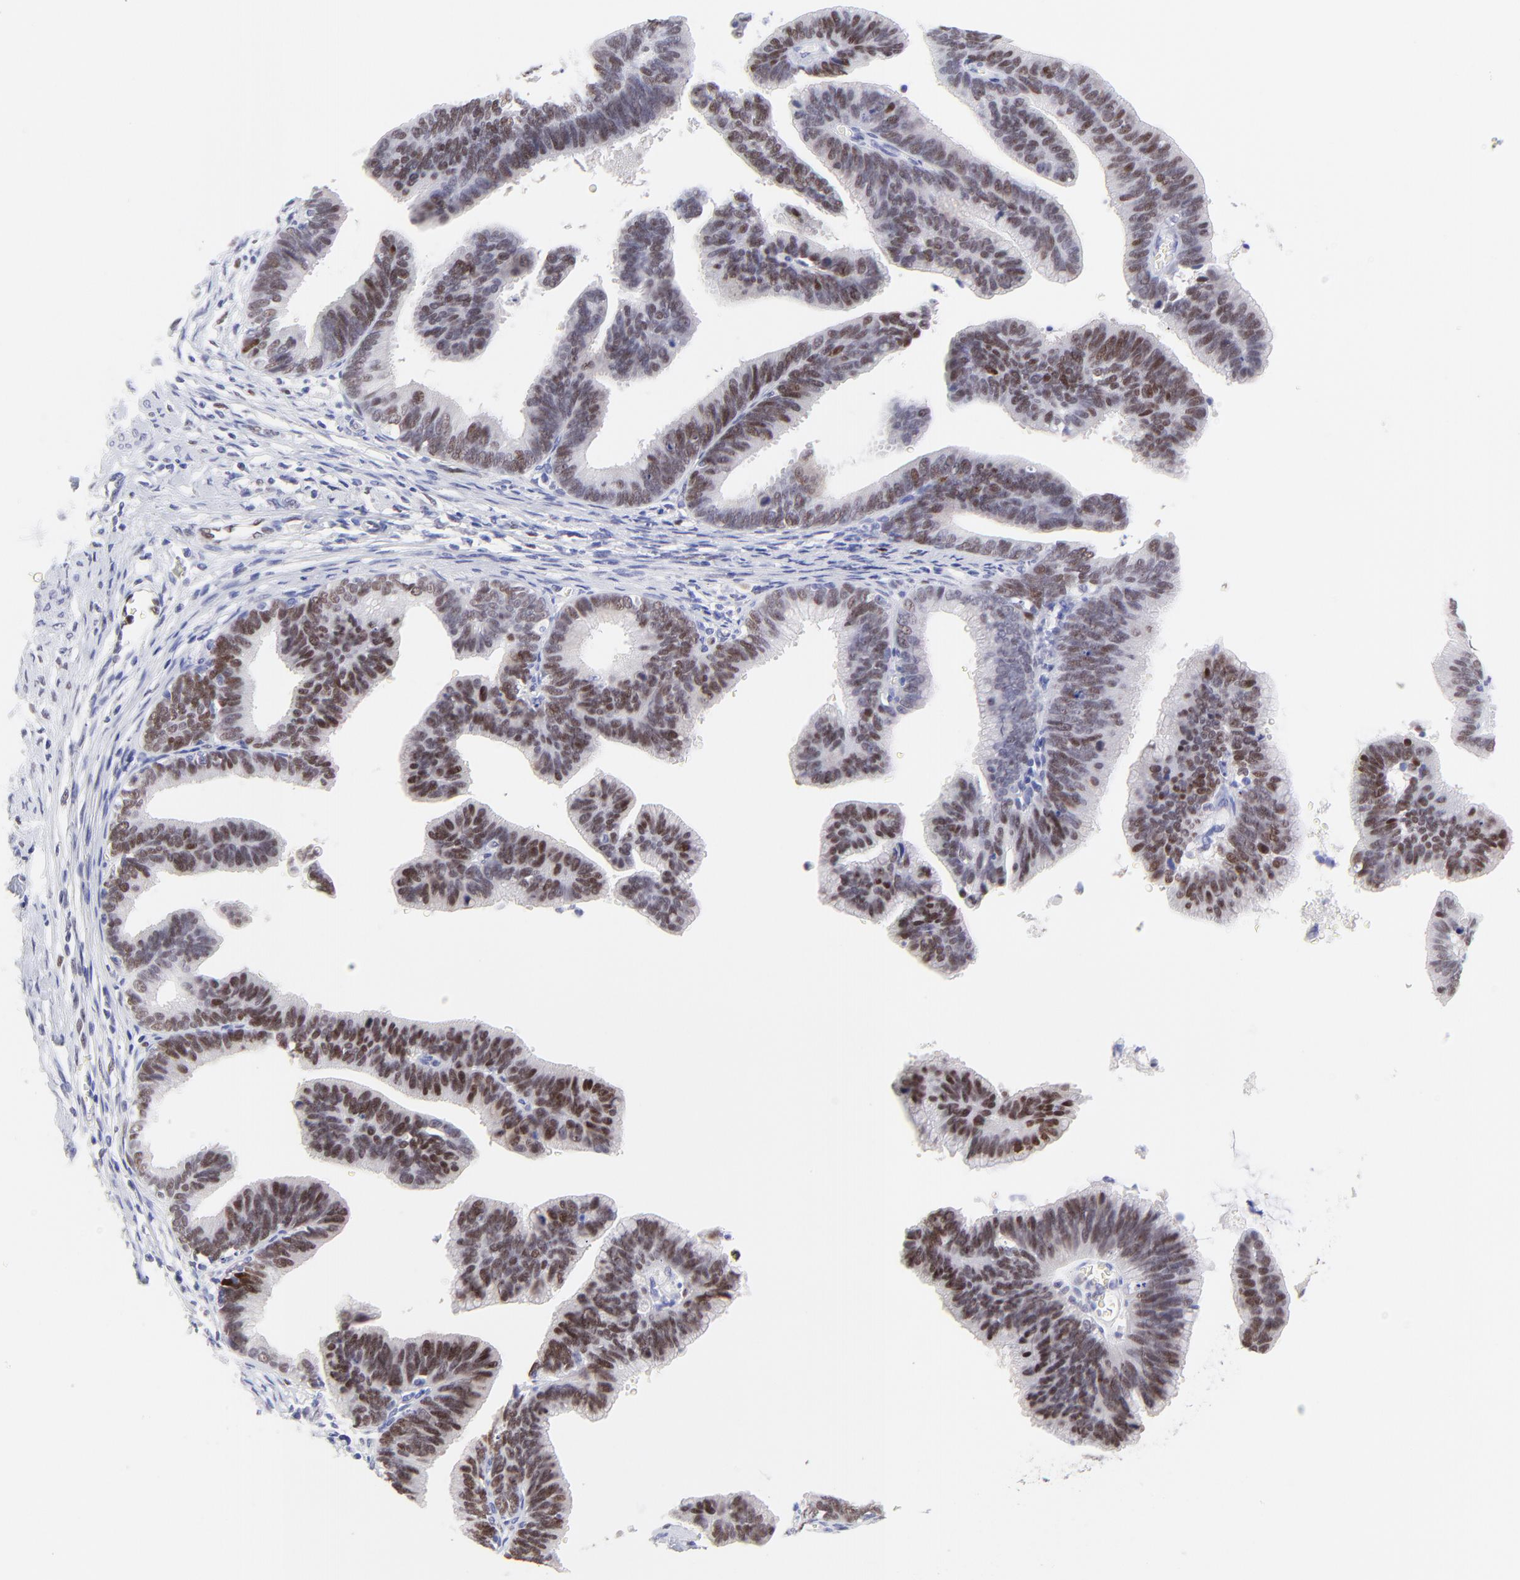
{"staining": {"intensity": "moderate", "quantity": ">75%", "location": "nuclear"}, "tissue": "cervical cancer", "cell_type": "Tumor cells", "image_type": "cancer", "snomed": [{"axis": "morphology", "description": "Adenocarcinoma, NOS"}, {"axis": "topography", "description": "Cervix"}], "caption": "Immunohistochemical staining of cervical adenocarcinoma exhibits medium levels of moderate nuclear expression in about >75% of tumor cells.", "gene": "KLF4", "patient": {"sex": "female", "age": 47}}